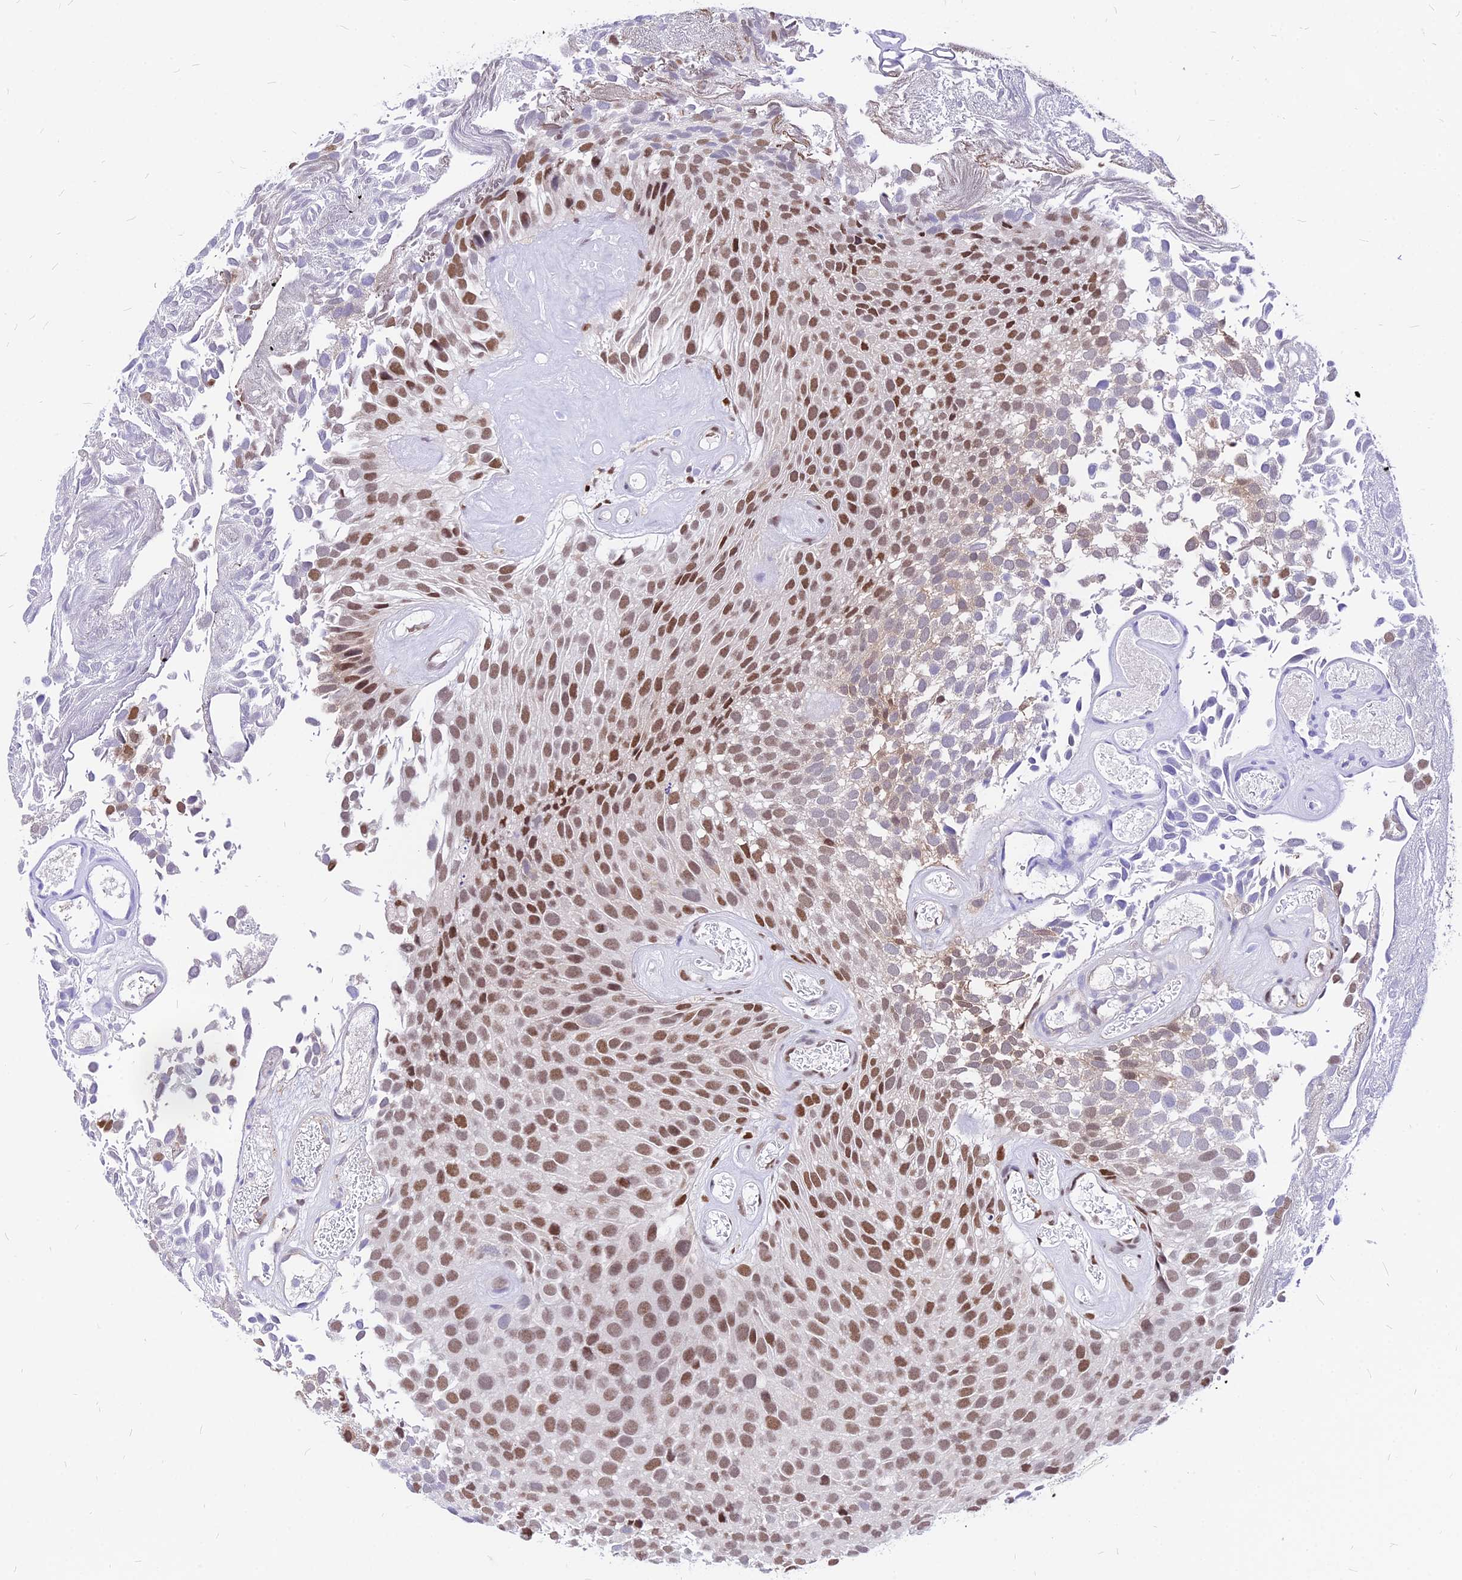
{"staining": {"intensity": "moderate", "quantity": ">75%", "location": "nuclear"}, "tissue": "urothelial cancer", "cell_type": "Tumor cells", "image_type": "cancer", "snomed": [{"axis": "morphology", "description": "Urothelial carcinoma, Low grade"}, {"axis": "topography", "description": "Urinary bladder"}], "caption": "Brown immunohistochemical staining in human low-grade urothelial carcinoma demonstrates moderate nuclear staining in approximately >75% of tumor cells.", "gene": "PAXX", "patient": {"sex": "male", "age": 89}}